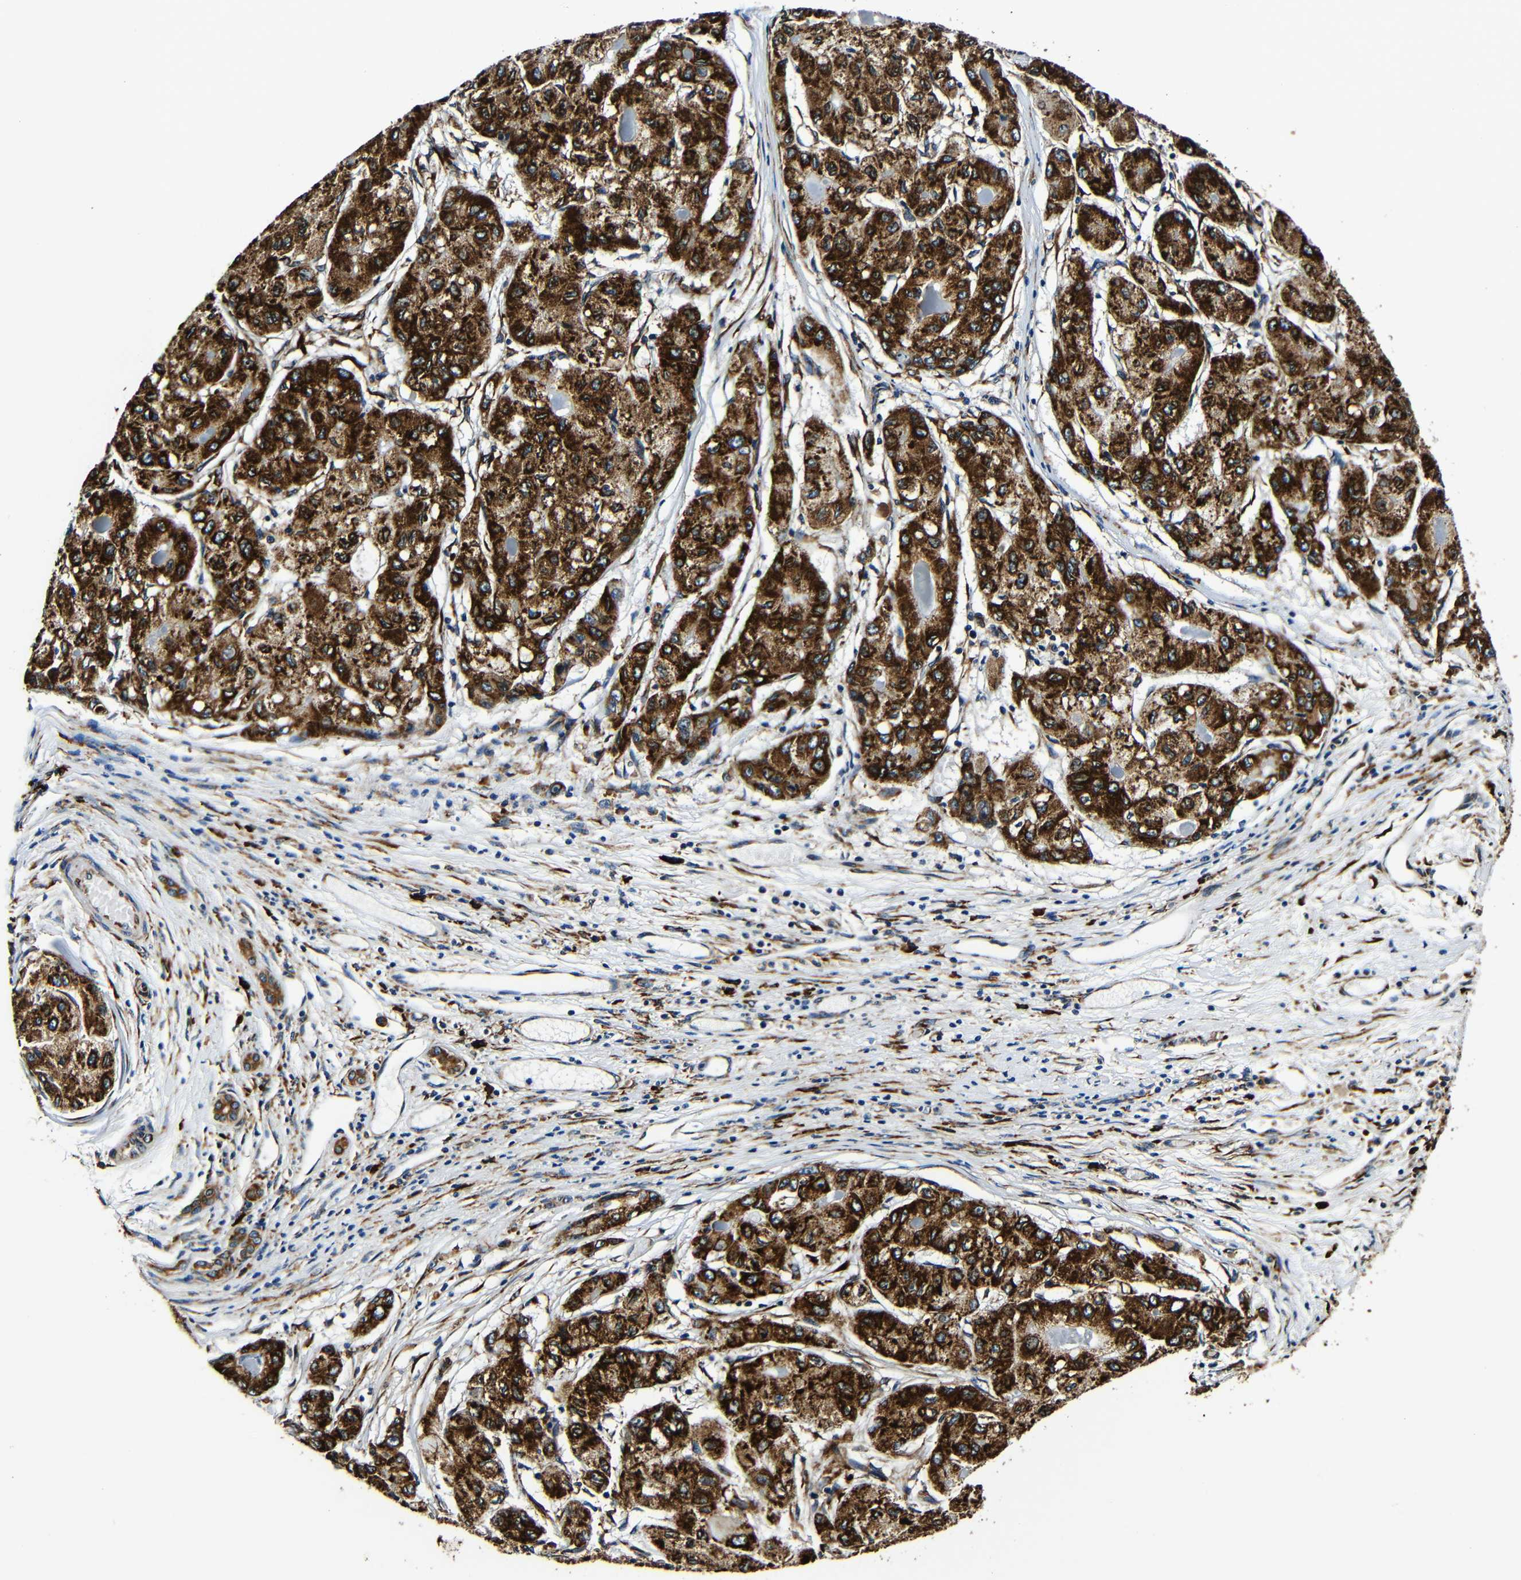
{"staining": {"intensity": "strong", "quantity": ">75%", "location": "cytoplasmic/membranous"}, "tissue": "liver cancer", "cell_type": "Tumor cells", "image_type": "cancer", "snomed": [{"axis": "morphology", "description": "Carcinoma, Hepatocellular, NOS"}, {"axis": "topography", "description": "Liver"}], "caption": "Strong cytoplasmic/membranous positivity for a protein is identified in about >75% of tumor cells of liver hepatocellular carcinoma using immunohistochemistry (IHC).", "gene": "RRBP1", "patient": {"sex": "male", "age": 80}}